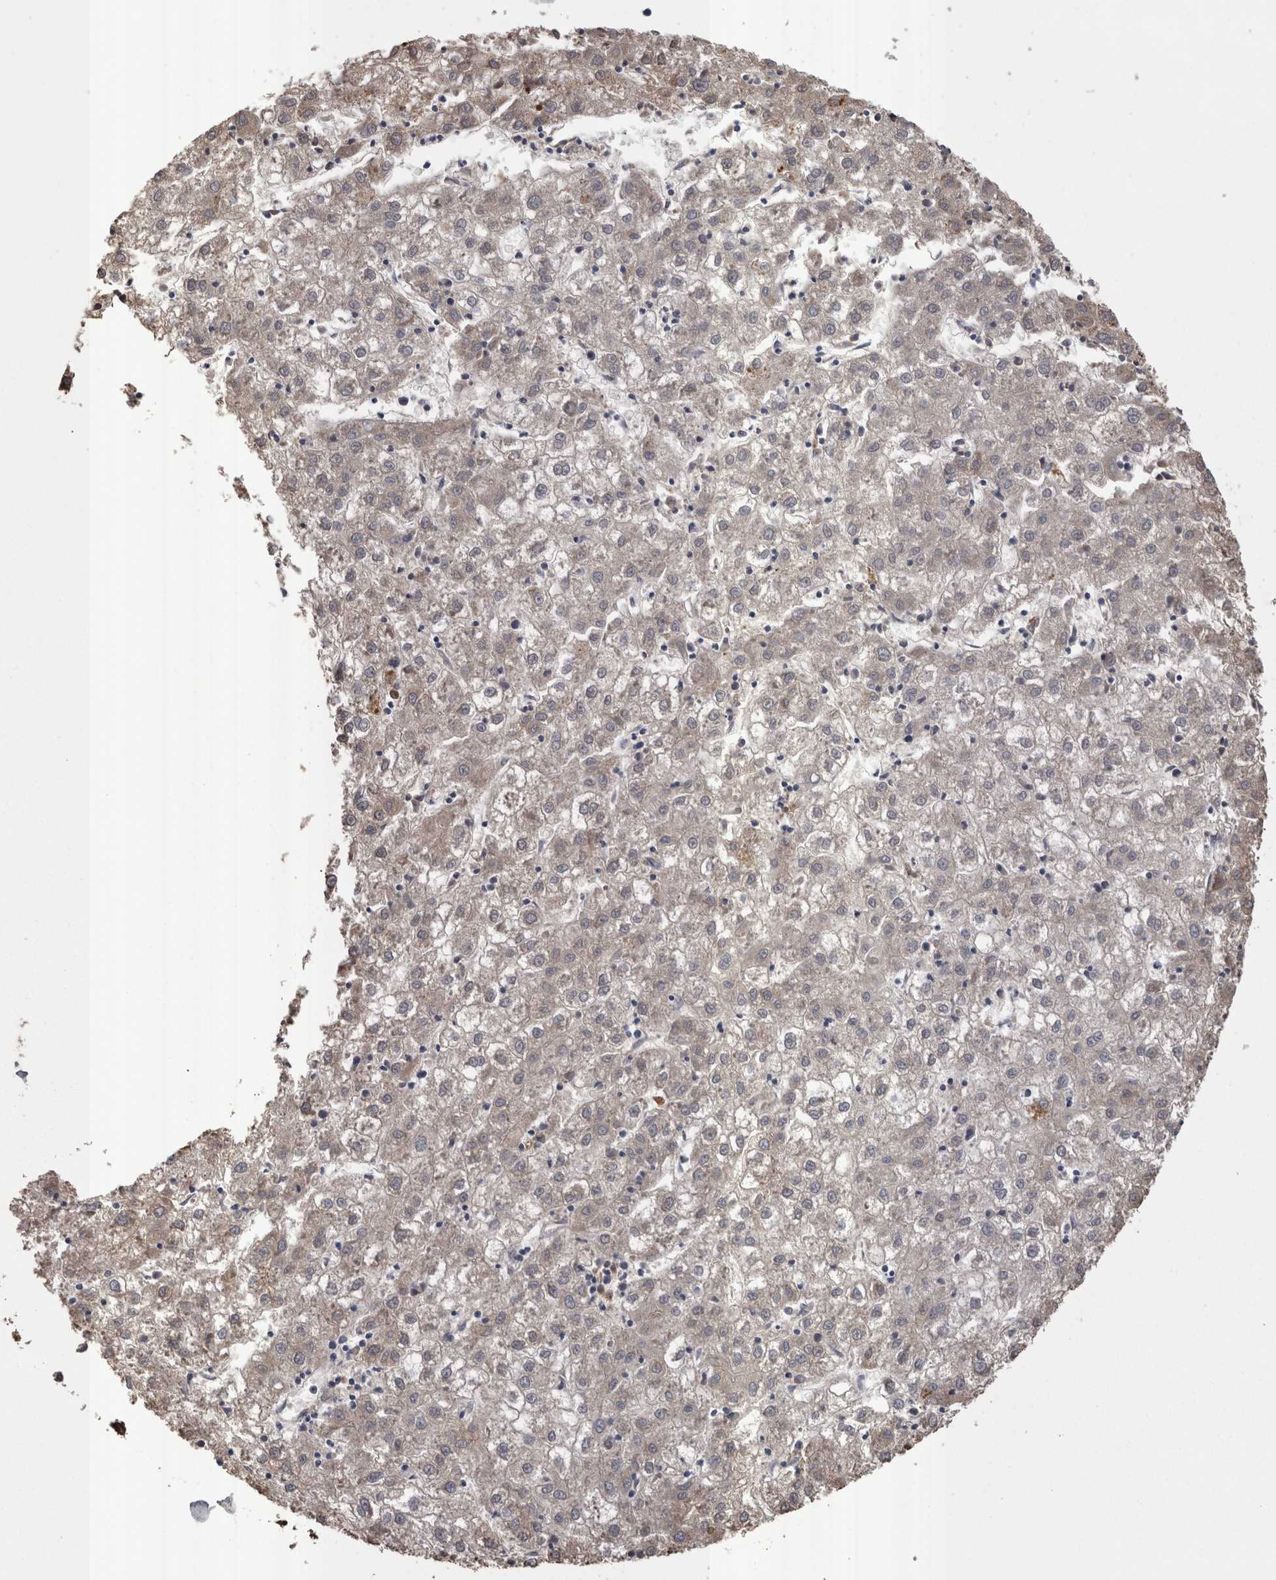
{"staining": {"intensity": "negative", "quantity": "none", "location": "none"}, "tissue": "liver cancer", "cell_type": "Tumor cells", "image_type": "cancer", "snomed": [{"axis": "morphology", "description": "Carcinoma, Hepatocellular, NOS"}, {"axis": "topography", "description": "Liver"}], "caption": "There is no significant expression in tumor cells of liver cancer (hepatocellular carcinoma).", "gene": "STC1", "patient": {"sex": "male", "age": 72}}